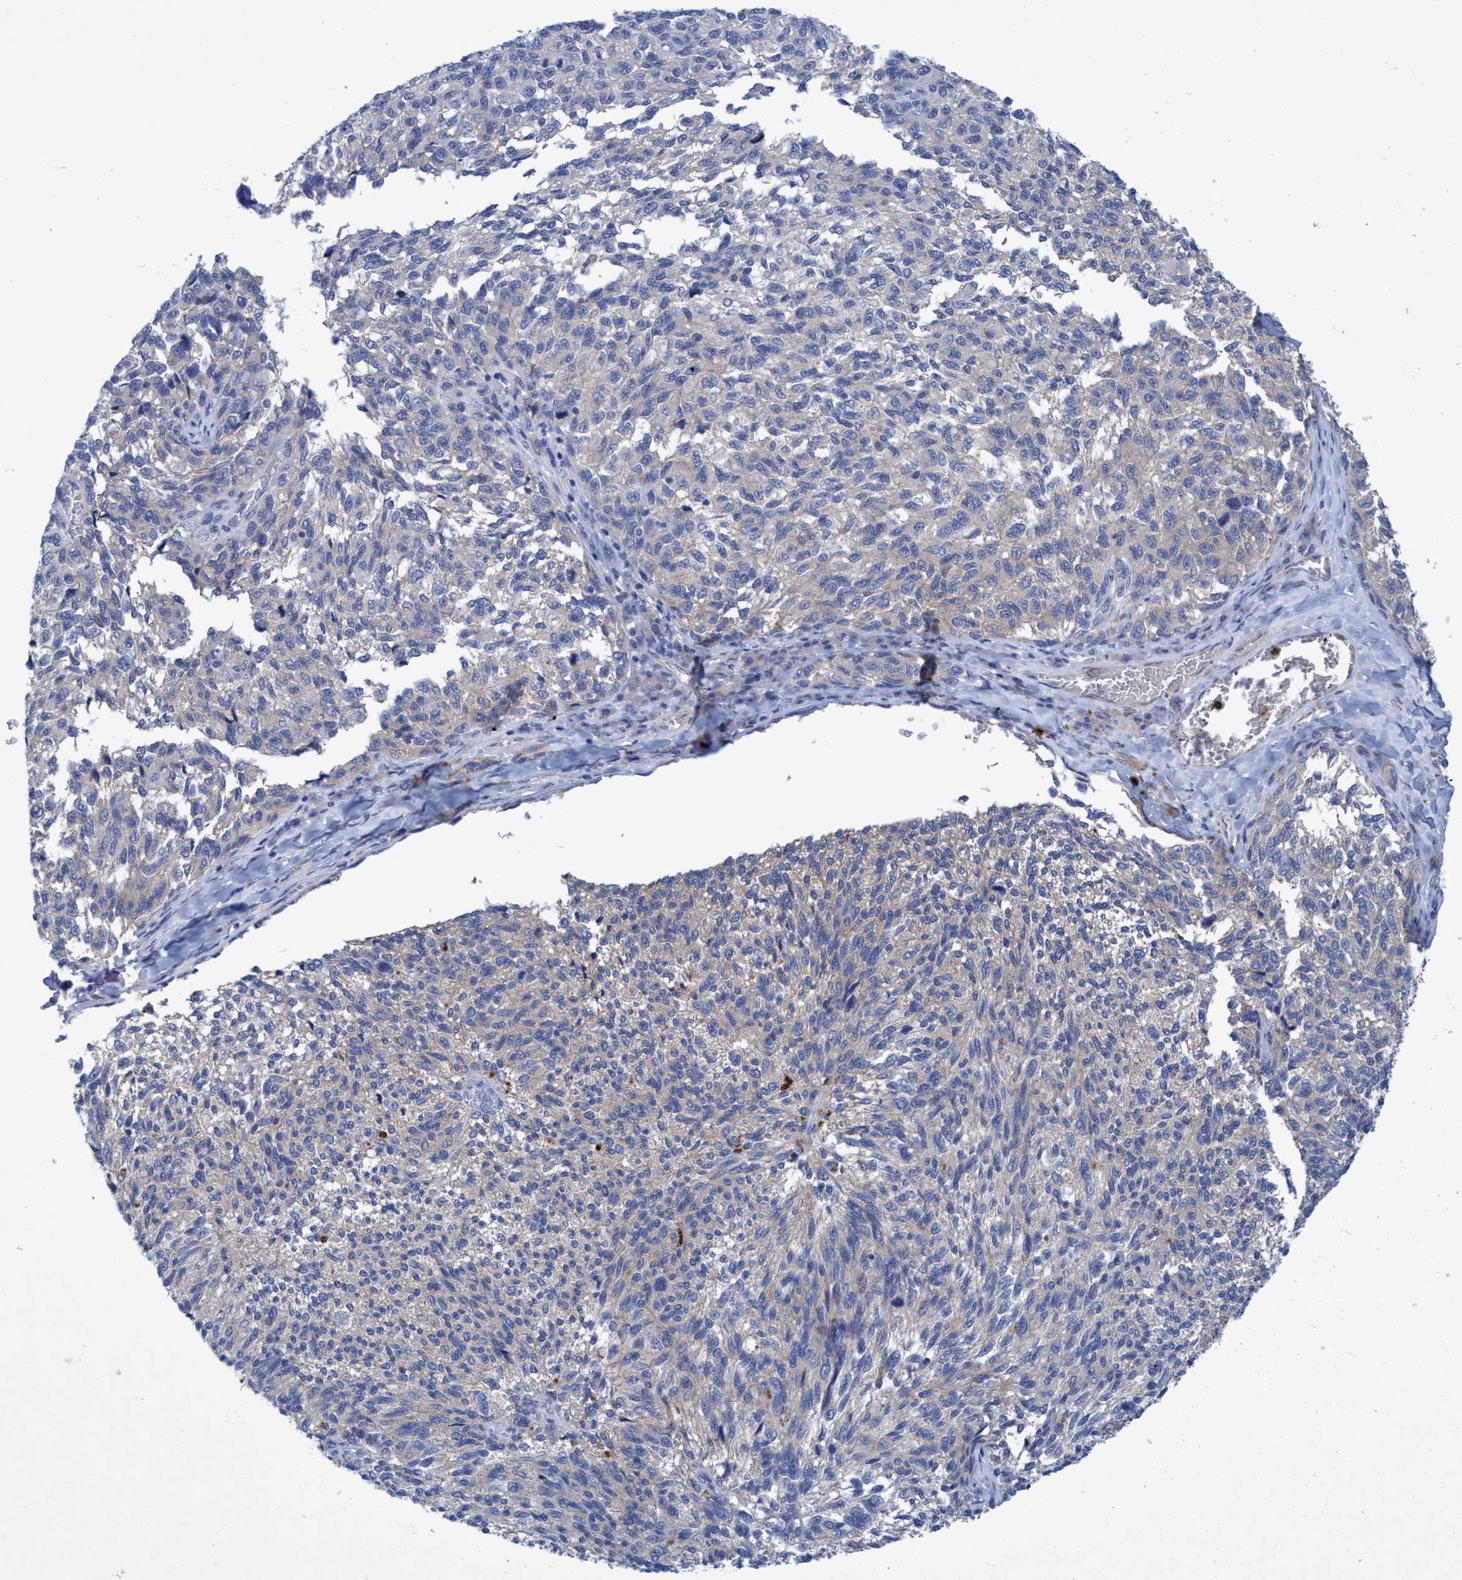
{"staining": {"intensity": "weak", "quantity": "25%-75%", "location": "cytoplasmic/membranous"}, "tissue": "melanoma", "cell_type": "Tumor cells", "image_type": "cancer", "snomed": [{"axis": "morphology", "description": "Malignant melanoma, NOS"}, {"axis": "topography", "description": "Skin"}], "caption": "Malignant melanoma tissue demonstrates weak cytoplasmic/membranous expression in about 25%-75% of tumor cells", "gene": "GULP1", "patient": {"sex": "female", "age": 73}}